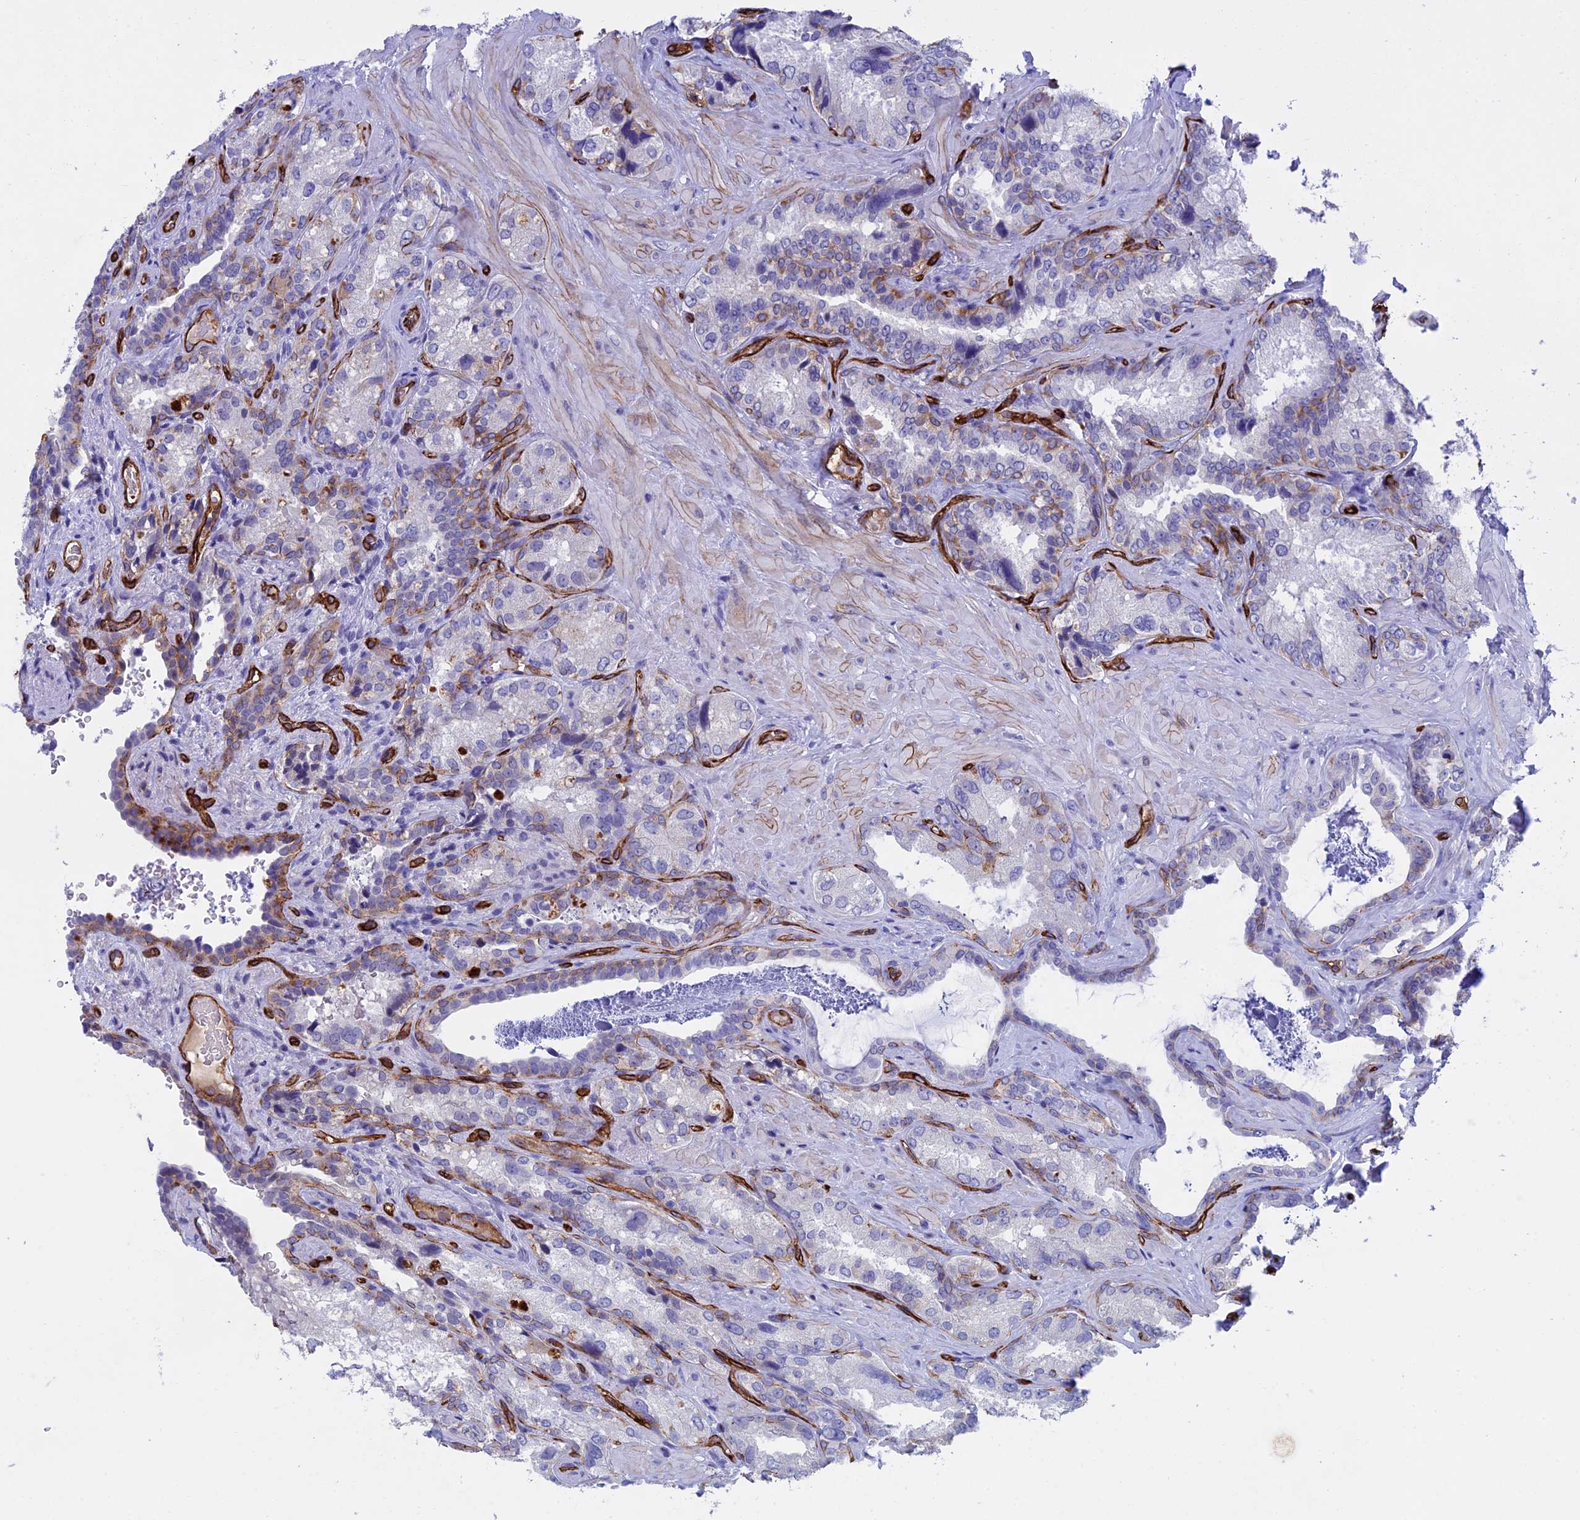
{"staining": {"intensity": "moderate", "quantity": "<25%", "location": "cytoplasmic/membranous"}, "tissue": "seminal vesicle", "cell_type": "Glandular cells", "image_type": "normal", "snomed": [{"axis": "morphology", "description": "Normal tissue, NOS"}, {"axis": "topography", "description": "Seminal veicle"}, {"axis": "topography", "description": "Peripheral nerve tissue"}], "caption": "The histopathology image shows staining of unremarkable seminal vesicle, revealing moderate cytoplasmic/membranous protein staining (brown color) within glandular cells.", "gene": "INSYN1", "patient": {"sex": "male", "age": 67}}